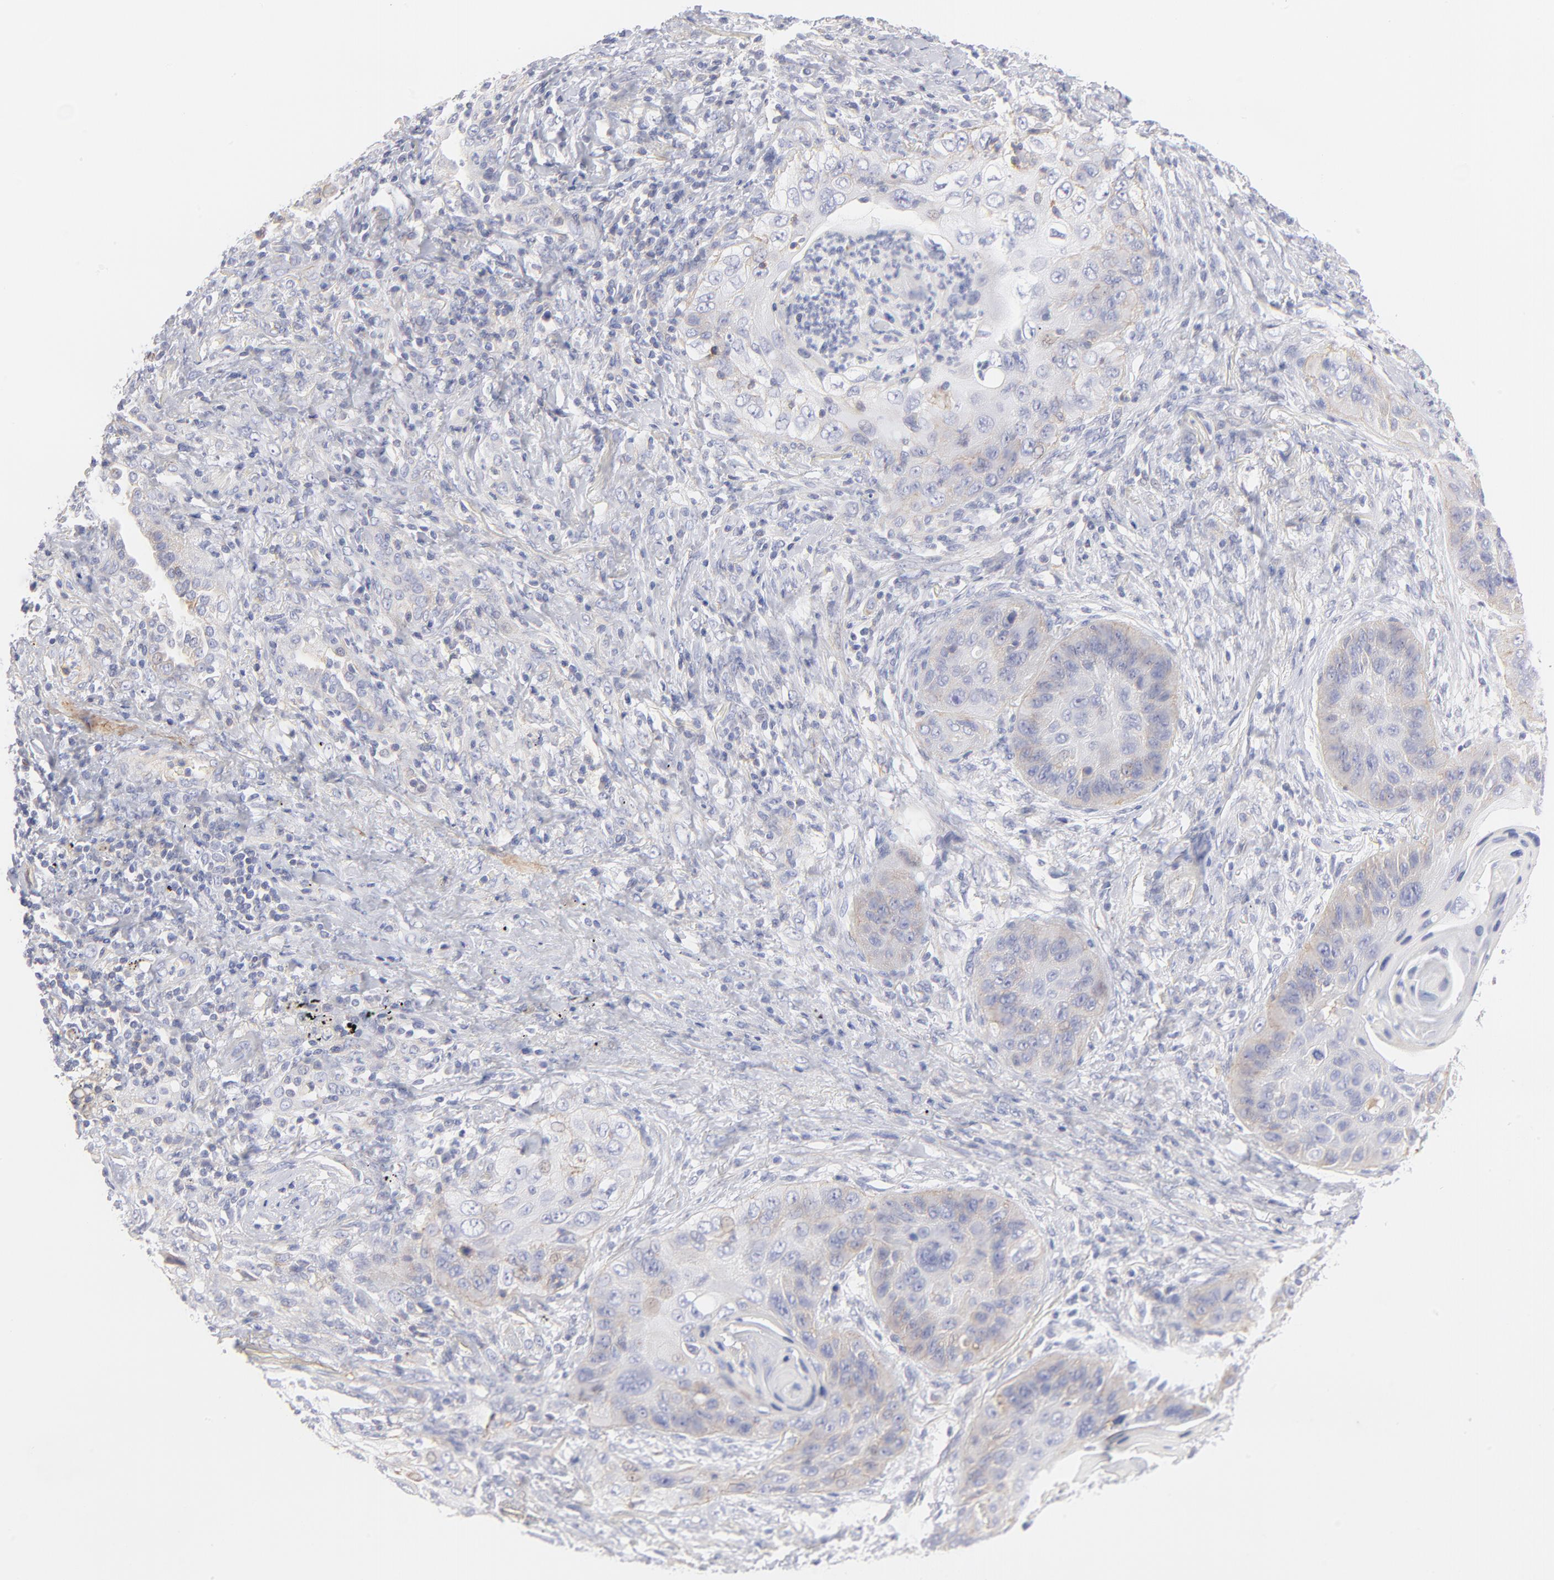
{"staining": {"intensity": "weak", "quantity": "<25%", "location": "cytoplasmic/membranous"}, "tissue": "lung cancer", "cell_type": "Tumor cells", "image_type": "cancer", "snomed": [{"axis": "morphology", "description": "Squamous cell carcinoma, NOS"}, {"axis": "topography", "description": "Lung"}], "caption": "Human lung cancer (squamous cell carcinoma) stained for a protein using immunohistochemistry (IHC) displays no expression in tumor cells.", "gene": "ACTA2", "patient": {"sex": "female", "age": 67}}